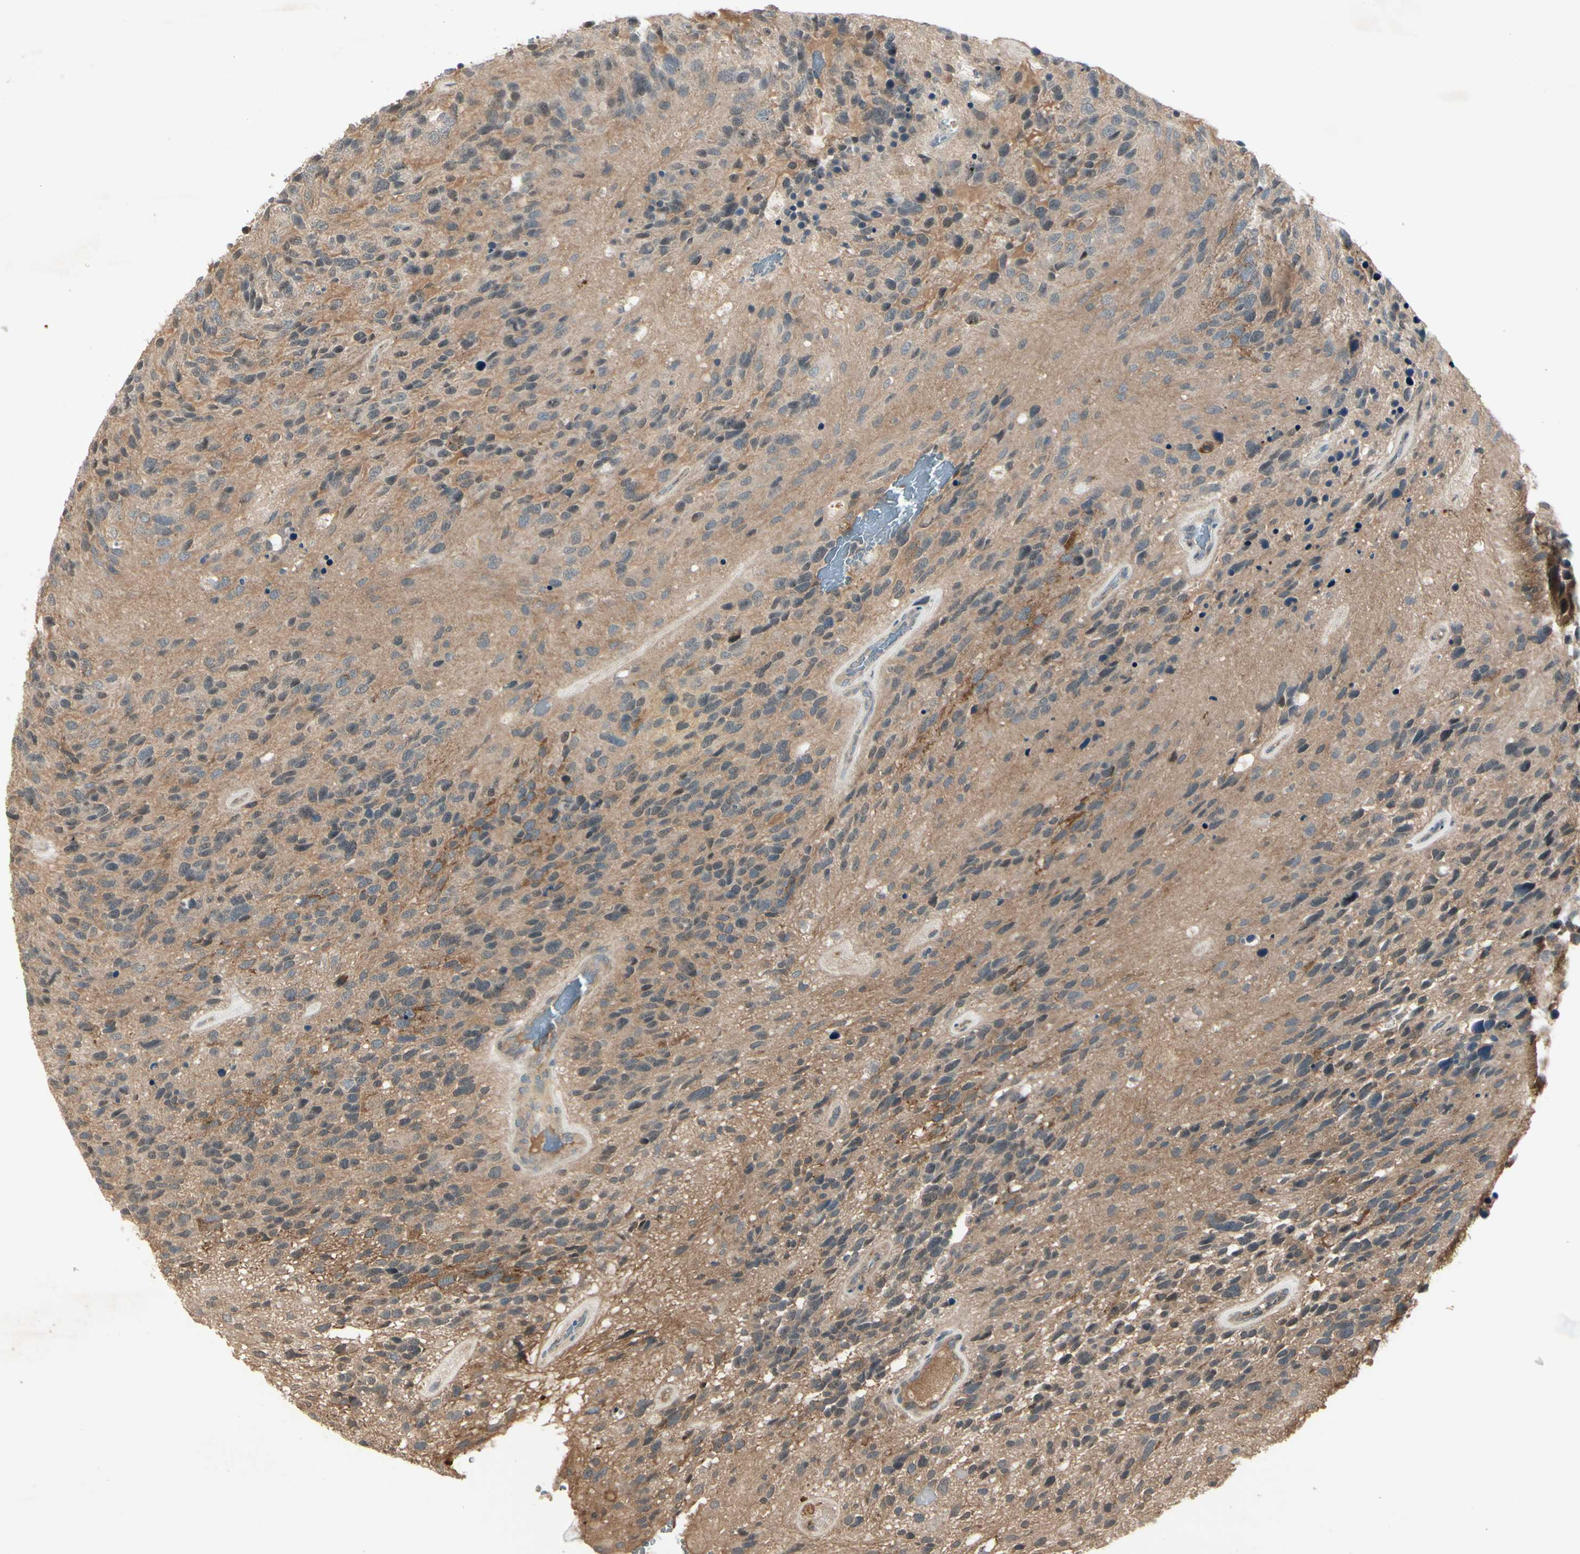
{"staining": {"intensity": "weak", "quantity": ">75%", "location": "cytoplasmic/membranous"}, "tissue": "glioma", "cell_type": "Tumor cells", "image_type": "cancer", "snomed": [{"axis": "morphology", "description": "Glioma, malignant, High grade"}, {"axis": "topography", "description": "Brain"}], "caption": "Malignant glioma (high-grade) tissue shows weak cytoplasmic/membranous staining in about >75% of tumor cells", "gene": "FHDC1", "patient": {"sex": "female", "age": 58}}